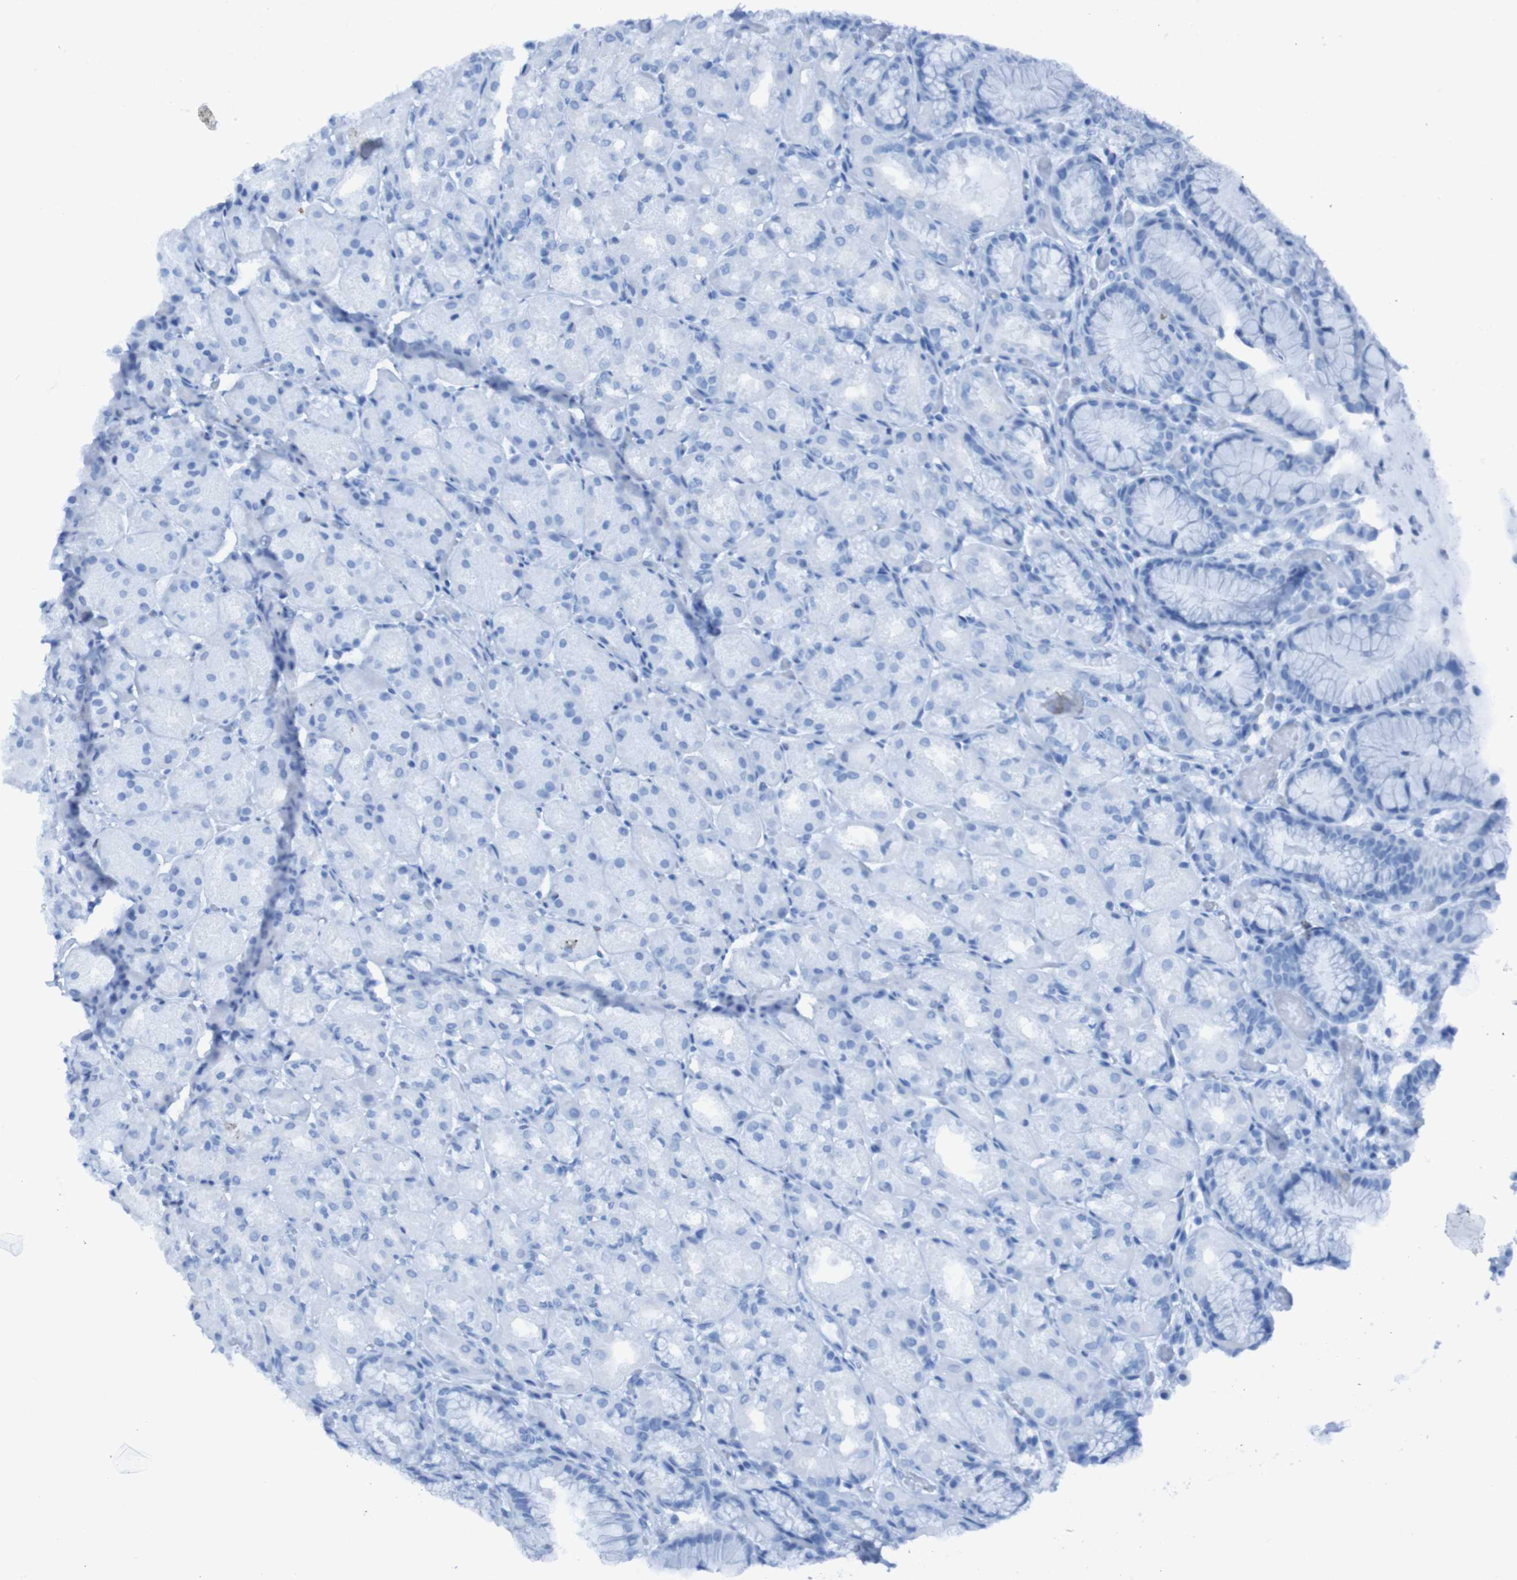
{"staining": {"intensity": "negative", "quantity": "none", "location": "none"}, "tissue": "stomach", "cell_type": "Glandular cells", "image_type": "normal", "snomed": [{"axis": "morphology", "description": "Normal tissue, NOS"}, {"axis": "topography", "description": "Stomach, upper"}], "caption": "Stomach was stained to show a protein in brown. There is no significant expression in glandular cells. (DAB immunohistochemistry (IHC) visualized using brightfield microscopy, high magnification).", "gene": "RNF182", "patient": {"sex": "male", "age": 72}}